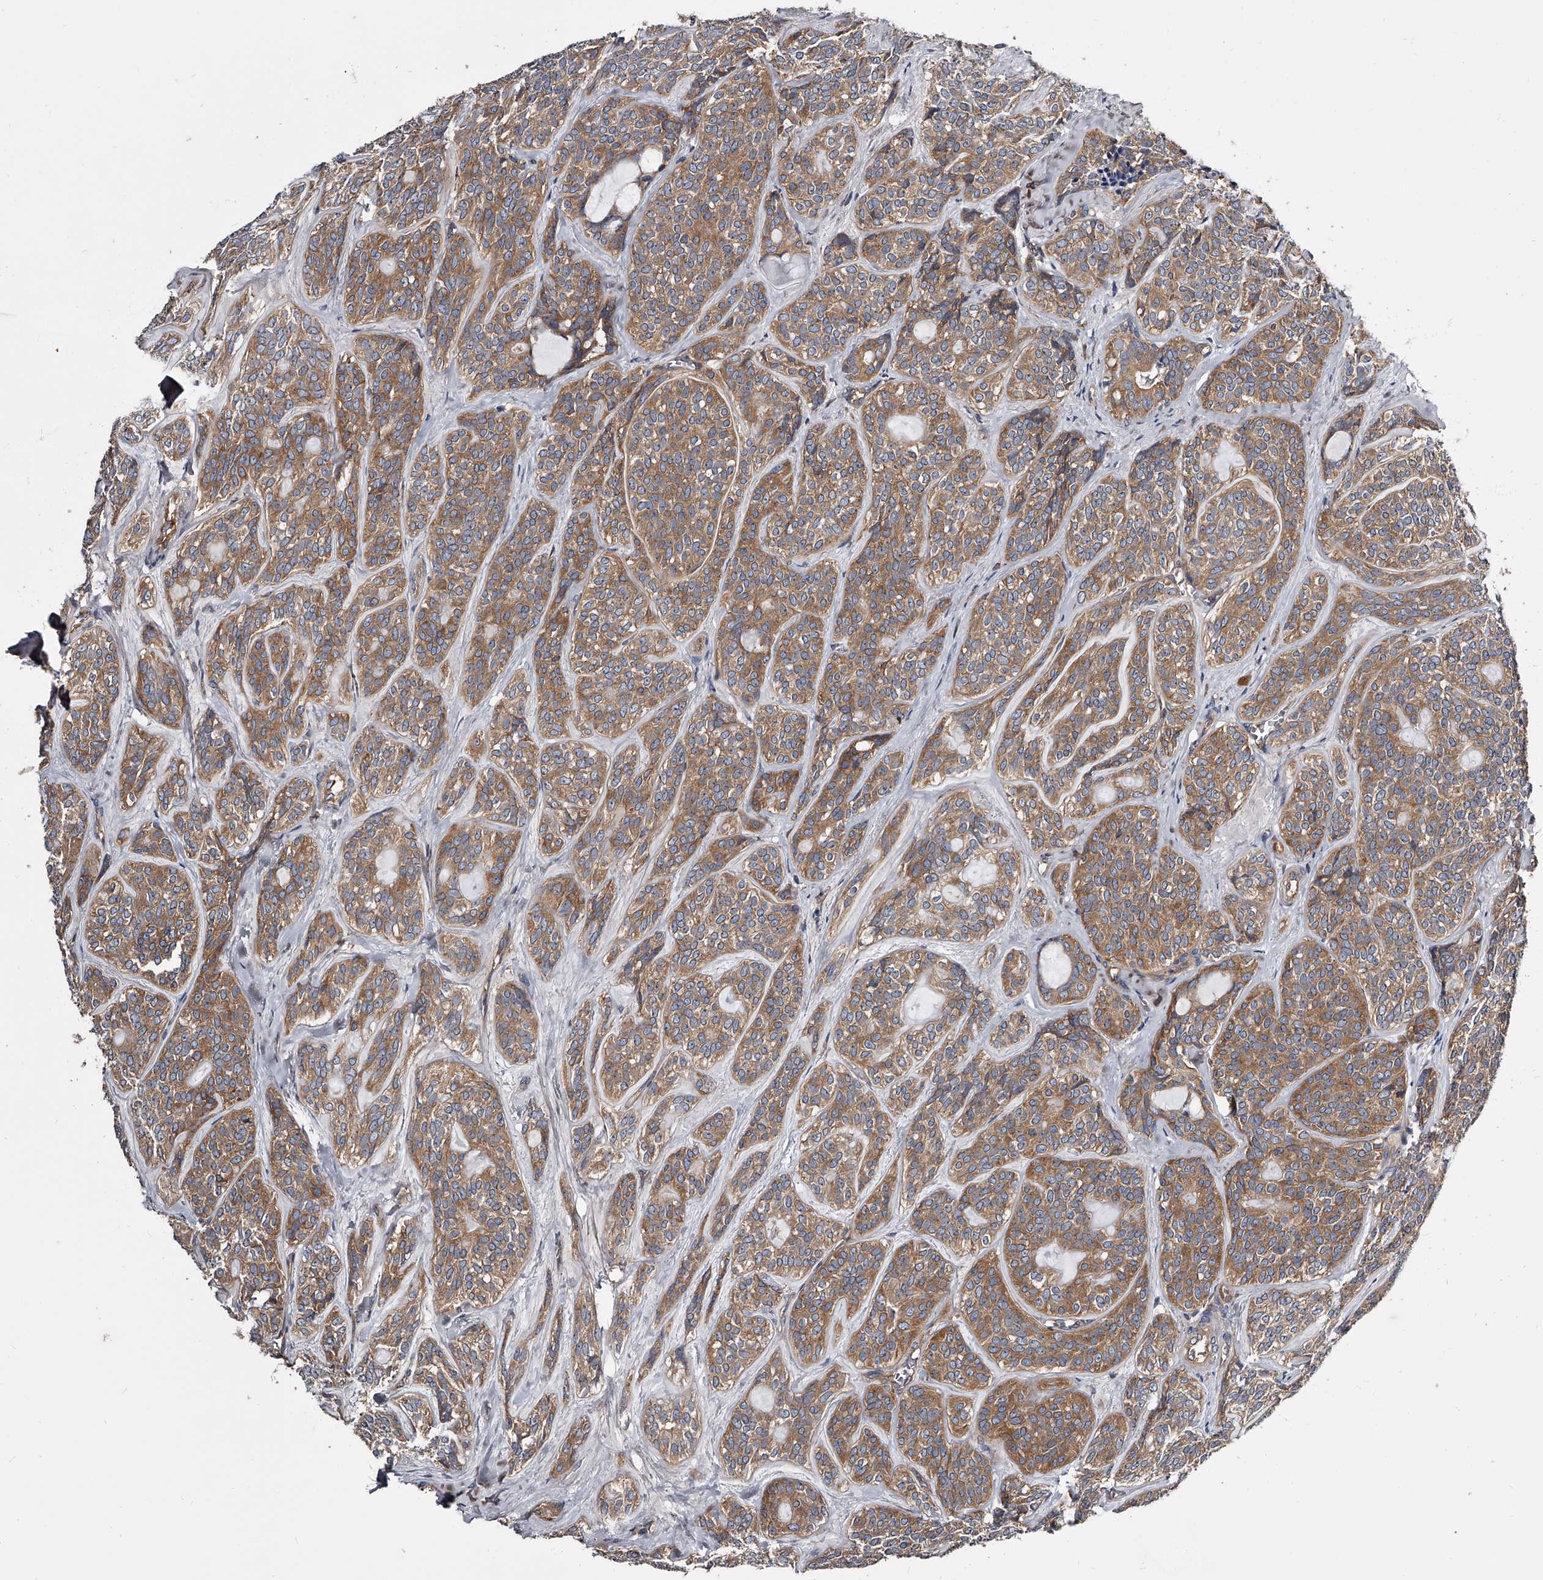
{"staining": {"intensity": "moderate", "quantity": ">75%", "location": "cytoplasmic/membranous"}, "tissue": "head and neck cancer", "cell_type": "Tumor cells", "image_type": "cancer", "snomed": [{"axis": "morphology", "description": "Adenocarcinoma, NOS"}, {"axis": "topography", "description": "Head-Neck"}], "caption": "Immunohistochemical staining of adenocarcinoma (head and neck) shows medium levels of moderate cytoplasmic/membranous staining in about >75% of tumor cells.", "gene": "GAPVD1", "patient": {"sex": "male", "age": 66}}